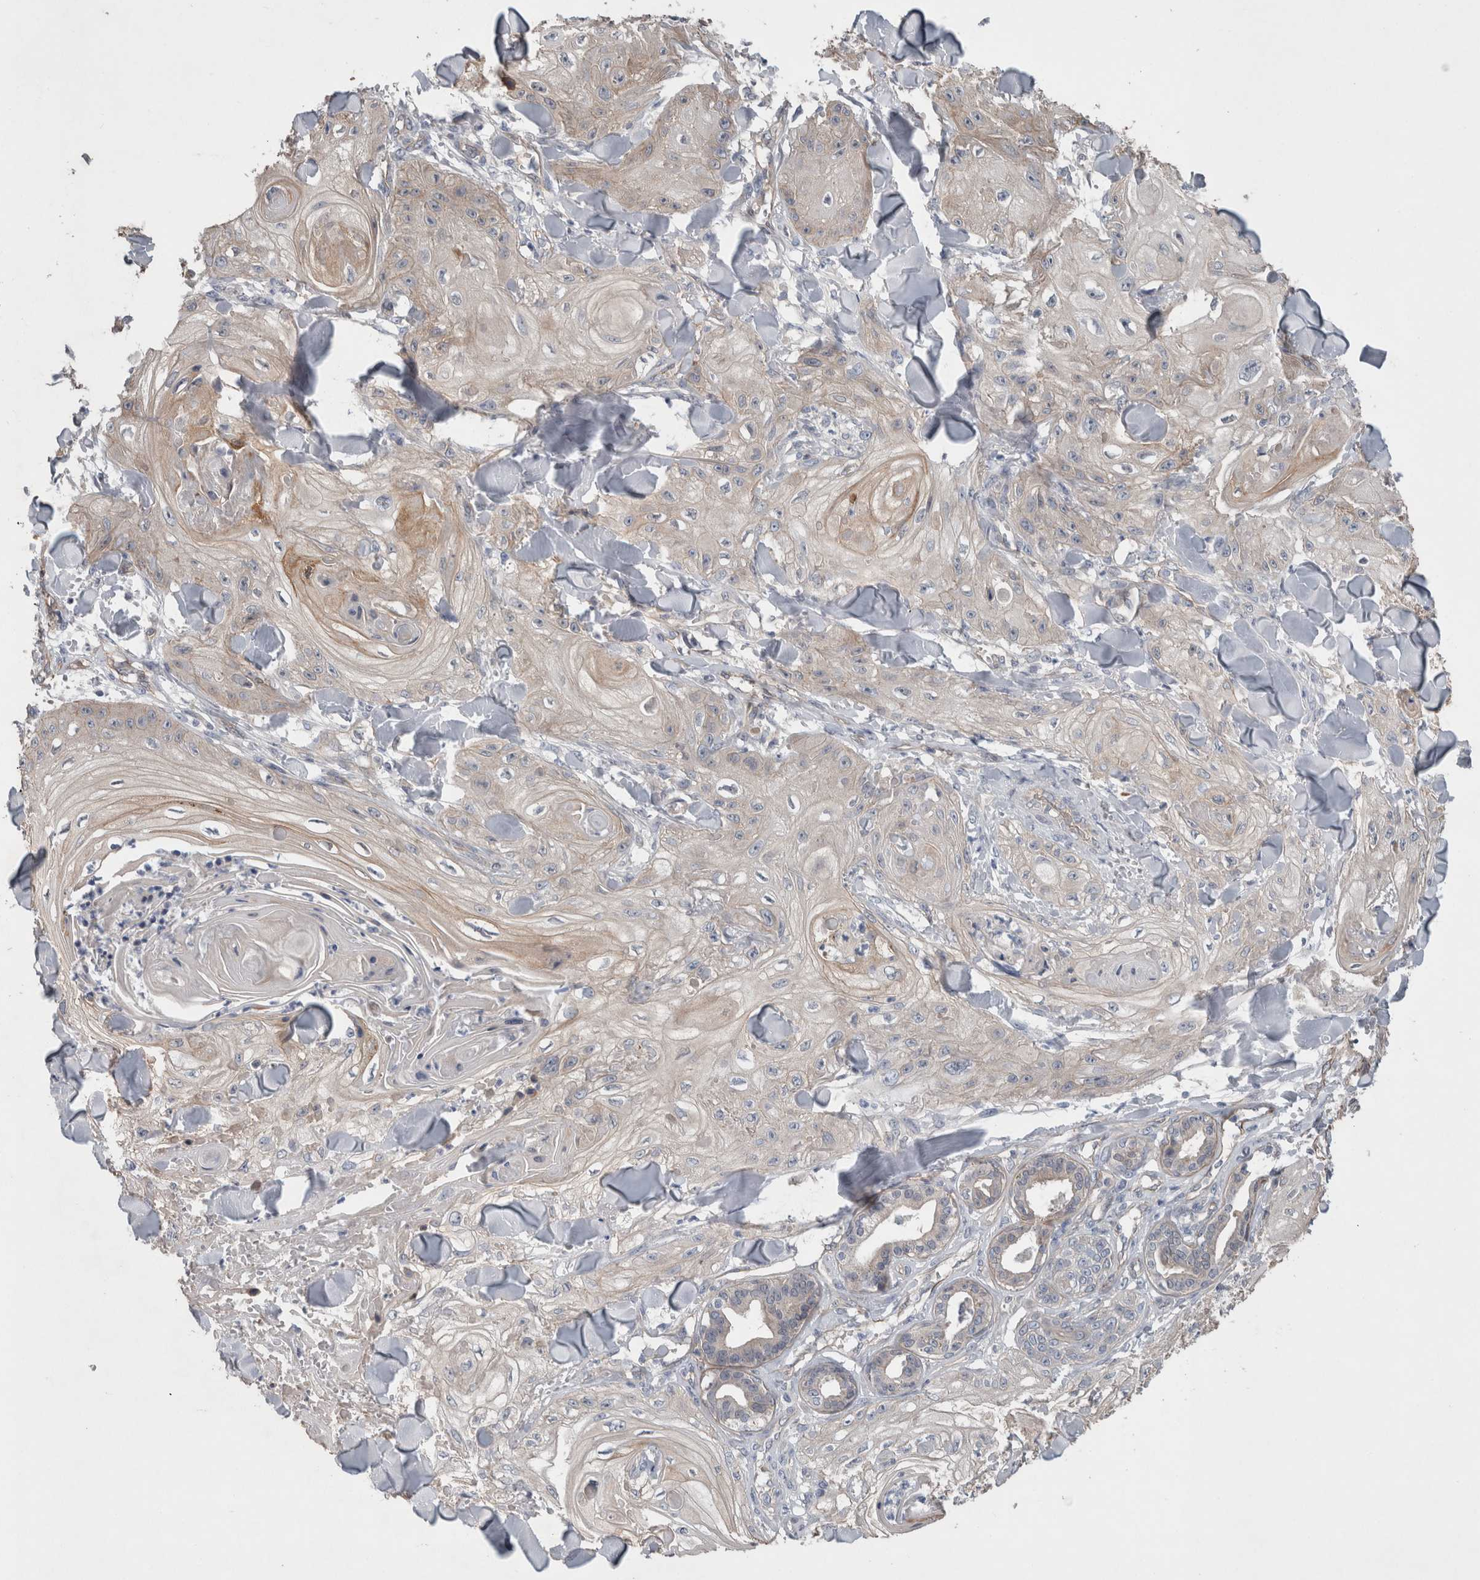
{"staining": {"intensity": "weak", "quantity": "<25%", "location": "cytoplasmic/membranous"}, "tissue": "skin cancer", "cell_type": "Tumor cells", "image_type": "cancer", "snomed": [{"axis": "morphology", "description": "Squamous cell carcinoma, NOS"}, {"axis": "topography", "description": "Skin"}], "caption": "The immunohistochemistry (IHC) histopathology image has no significant positivity in tumor cells of skin cancer (squamous cell carcinoma) tissue. (DAB immunohistochemistry (IHC), high magnification).", "gene": "BCAM", "patient": {"sex": "male", "age": 74}}